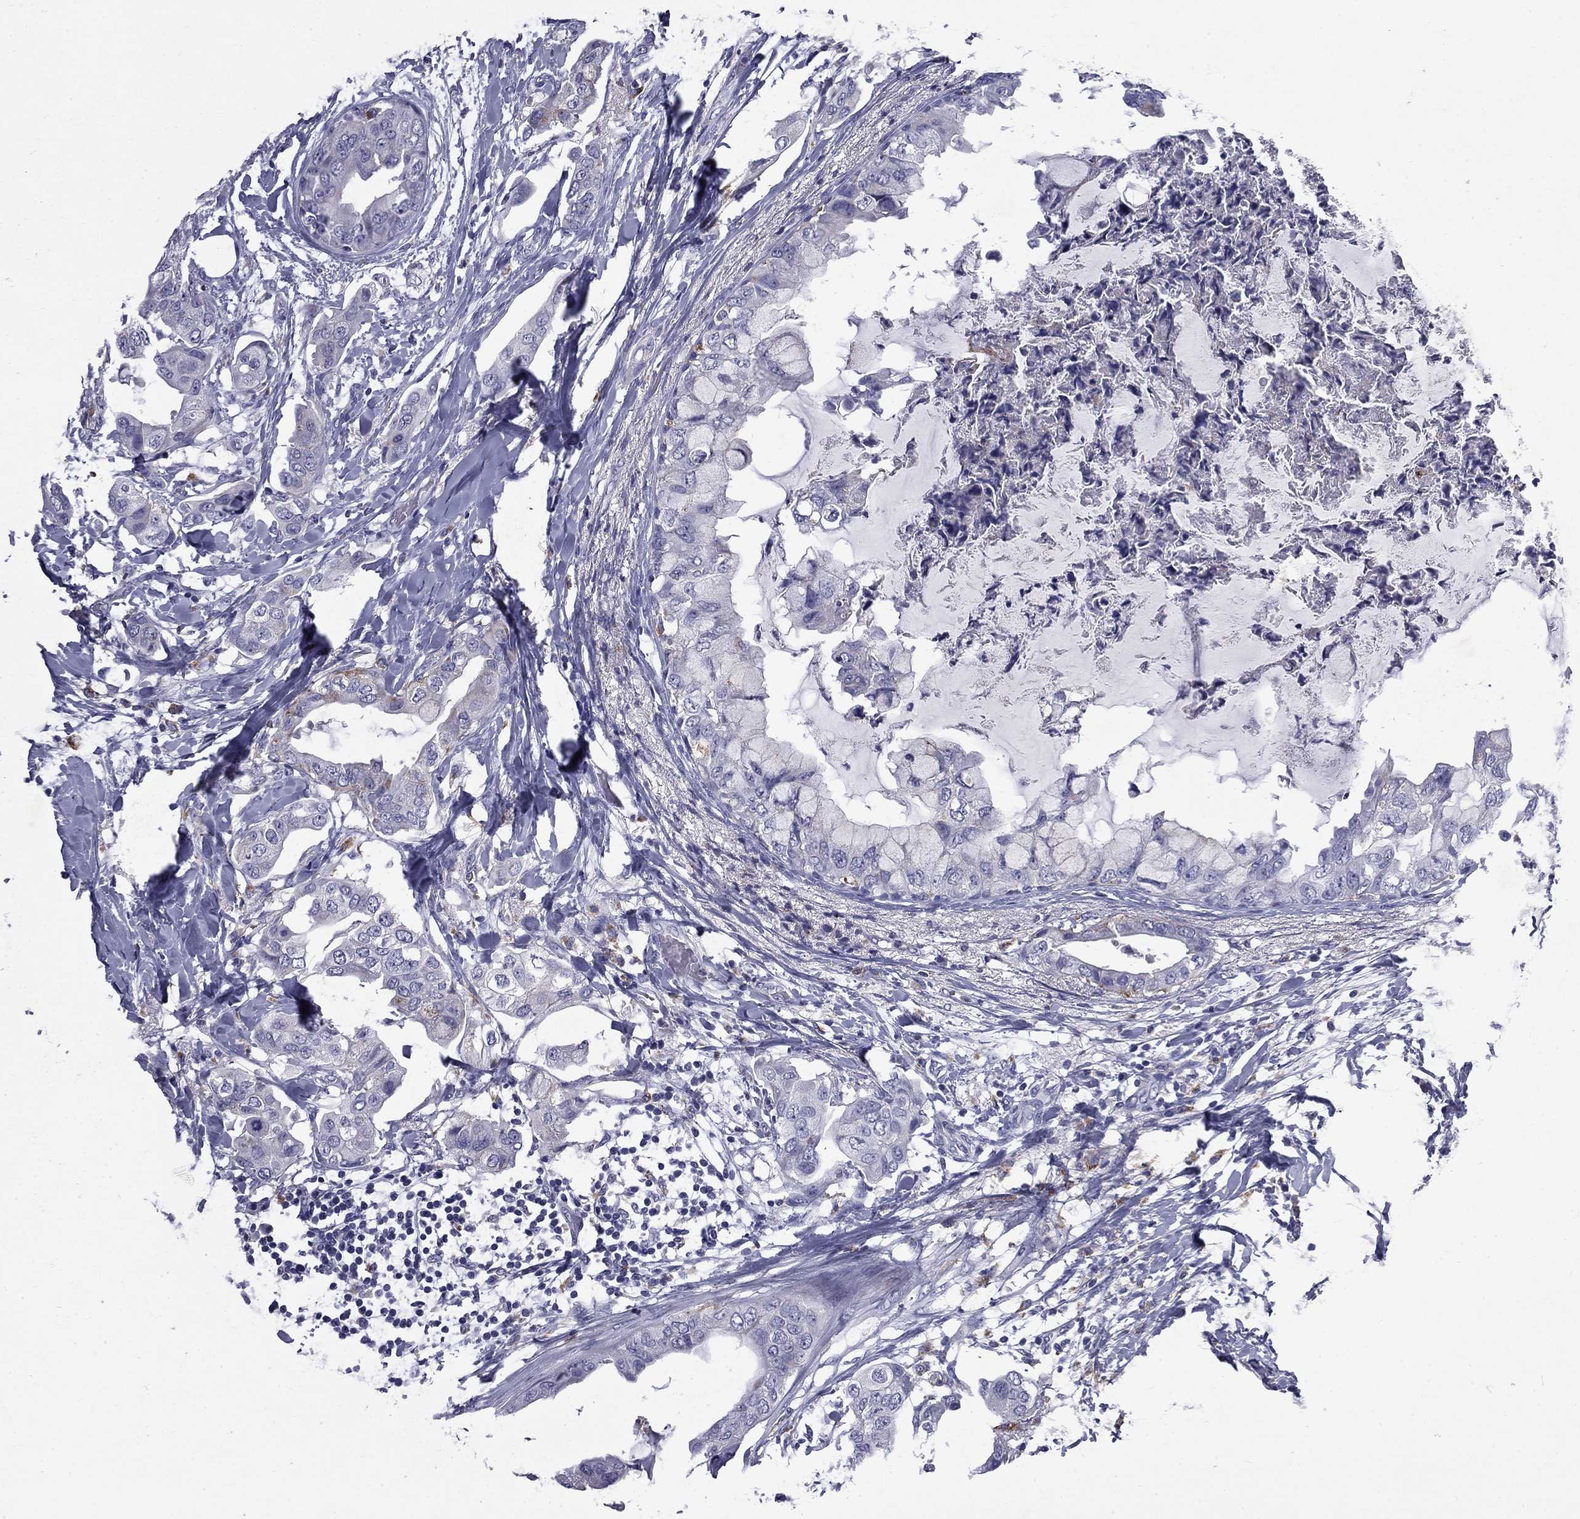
{"staining": {"intensity": "negative", "quantity": "none", "location": "none"}, "tissue": "breast cancer", "cell_type": "Tumor cells", "image_type": "cancer", "snomed": [{"axis": "morphology", "description": "Normal tissue, NOS"}, {"axis": "morphology", "description": "Duct carcinoma"}, {"axis": "topography", "description": "Breast"}], "caption": "Immunohistochemistry (IHC) photomicrograph of neoplastic tissue: intraductal carcinoma (breast) stained with DAB exhibits no significant protein positivity in tumor cells.", "gene": "MADCAM1", "patient": {"sex": "female", "age": 40}}